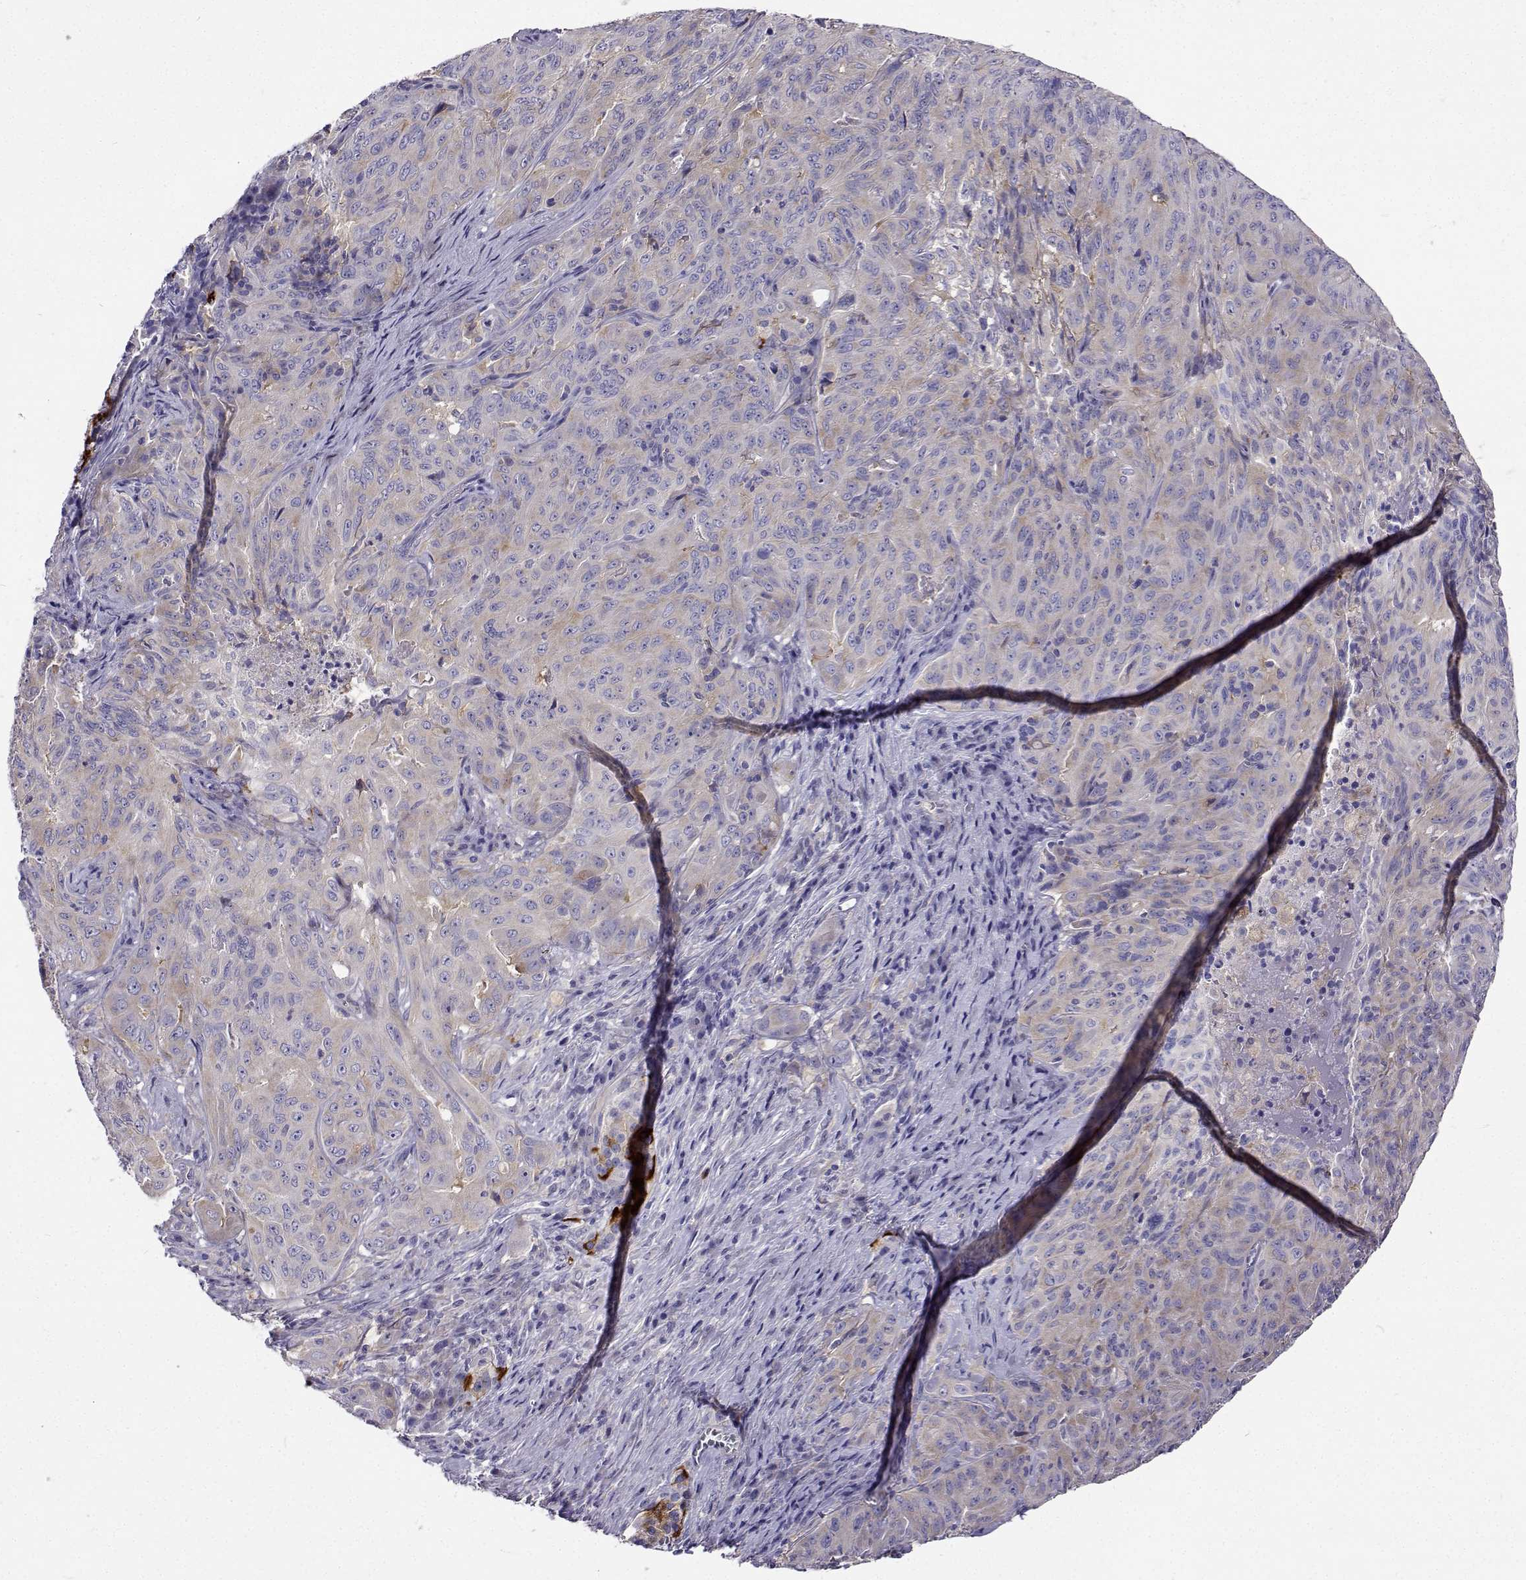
{"staining": {"intensity": "negative", "quantity": "none", "location": "none"}, "tissue": "pancreatic cancer", "cell_type": "Tumor cells", "image_type": "cancer", "snomed": [{"axis": "morphology", "description": "Adenocarcinoma, NOS"}, {"axis": "topography", "description": "Pancreas"}], "caption": "A micrograph of human pancreatic cancer is negative for staining in tumor cells.", "gene": "LHFPL7", "patient": {"sex": "male", "age": 63}}